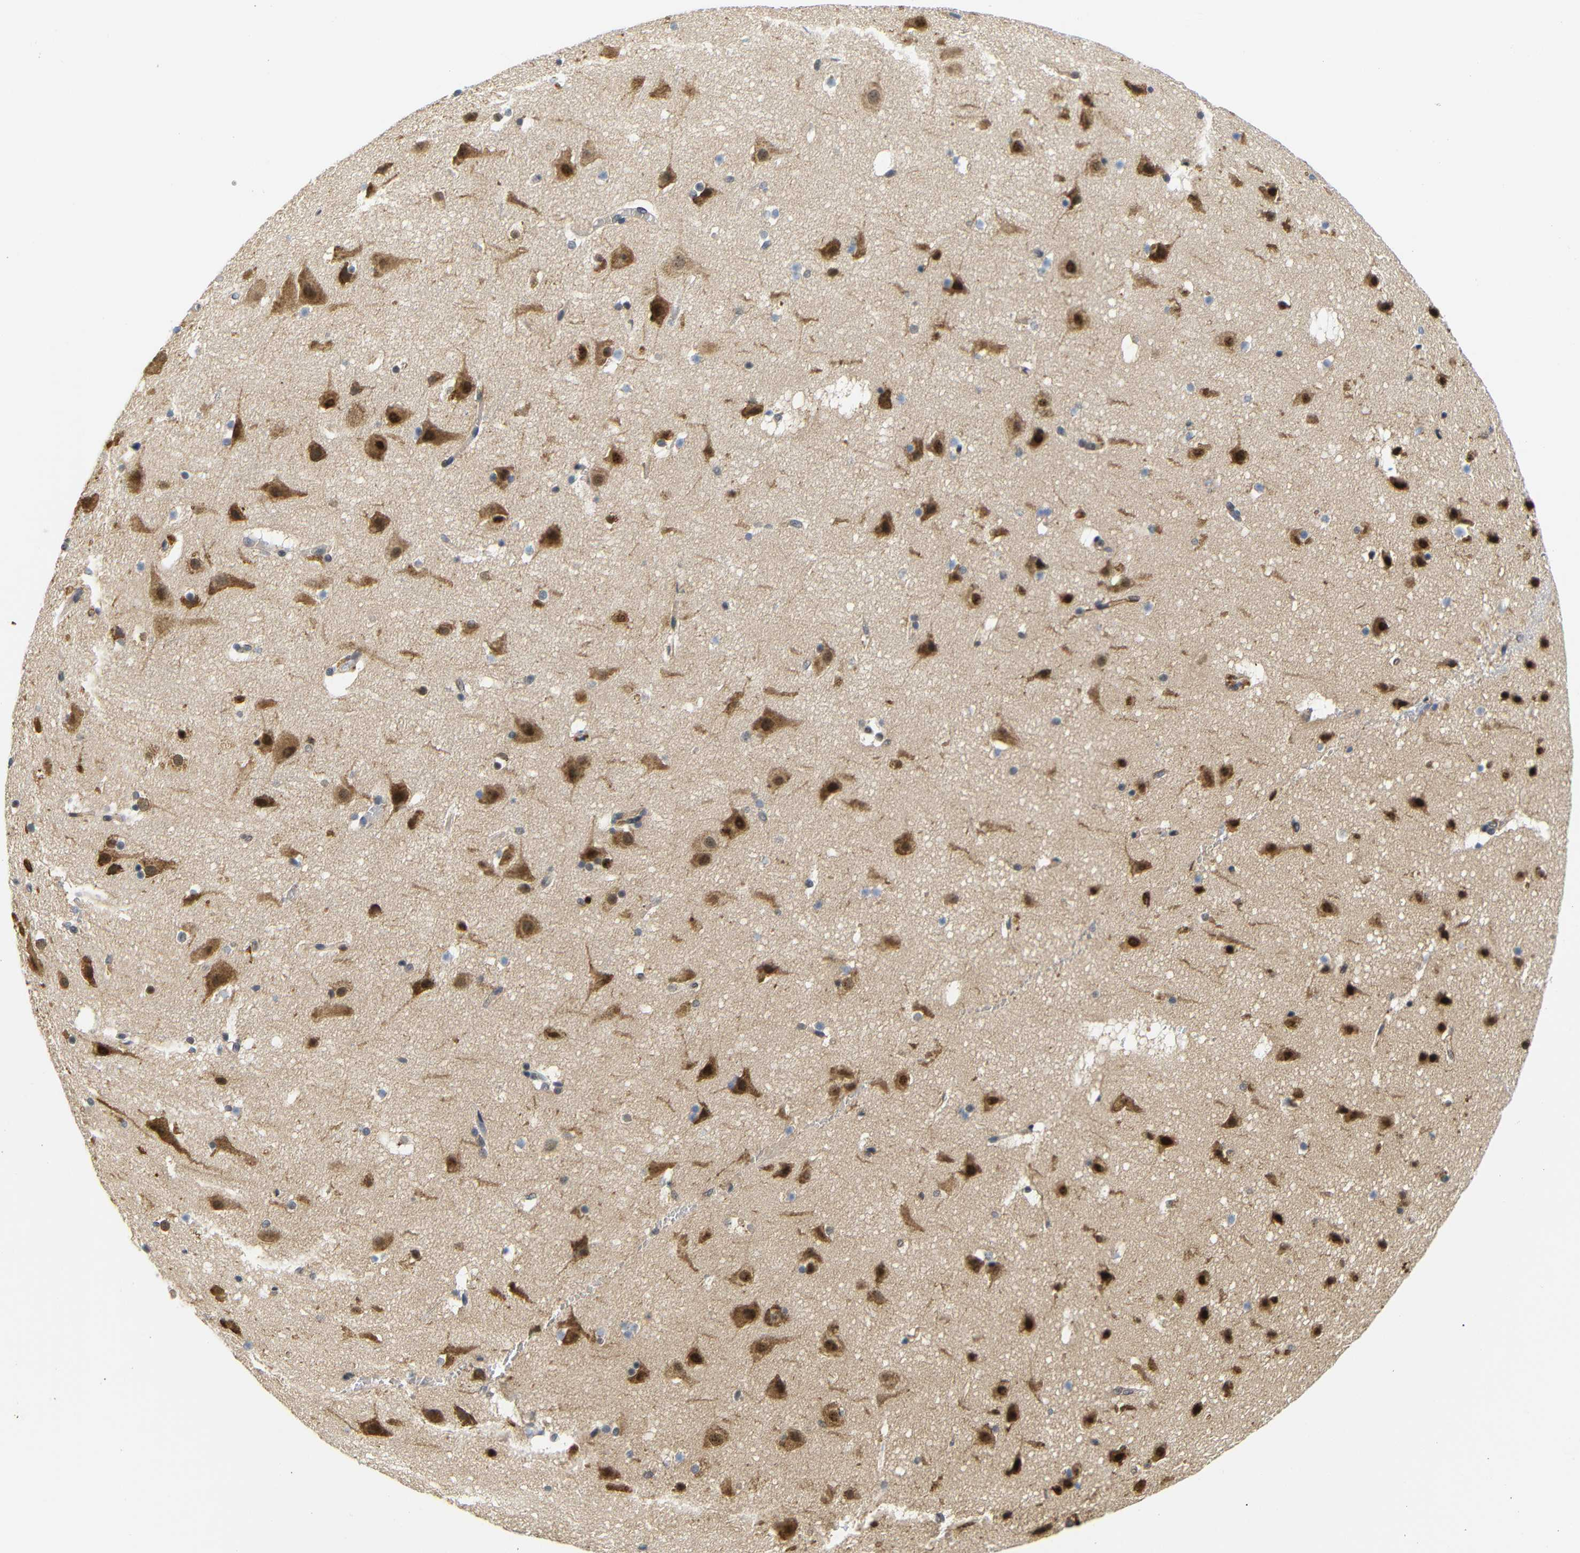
{"staining": {"intensity": "weak", "quantity": "25%-75%", "location": "cytoplasmic/membranous"}, "tissue": "cerebral cortex", "cell_type": "Endothelial cells", "image_type": "normal", "snomed": [{"axis": "morphology", "description": "Normal tissue, NOS"}, {"axis": "topography", "description": "Cerebral cortex"}], "caption": "Benign cerebral cortex demonstrates weak cytoplasmic/membranous staining in approximately 25%-75% of endothelial cells, visualized by immunohistochemistry. Using DAB (brown) and hematoxylin (blue) stains, captured at high magnification using brightfield microscopy.", "gene": "GJA5", "patient": {"sex": "male", "age": 45}}